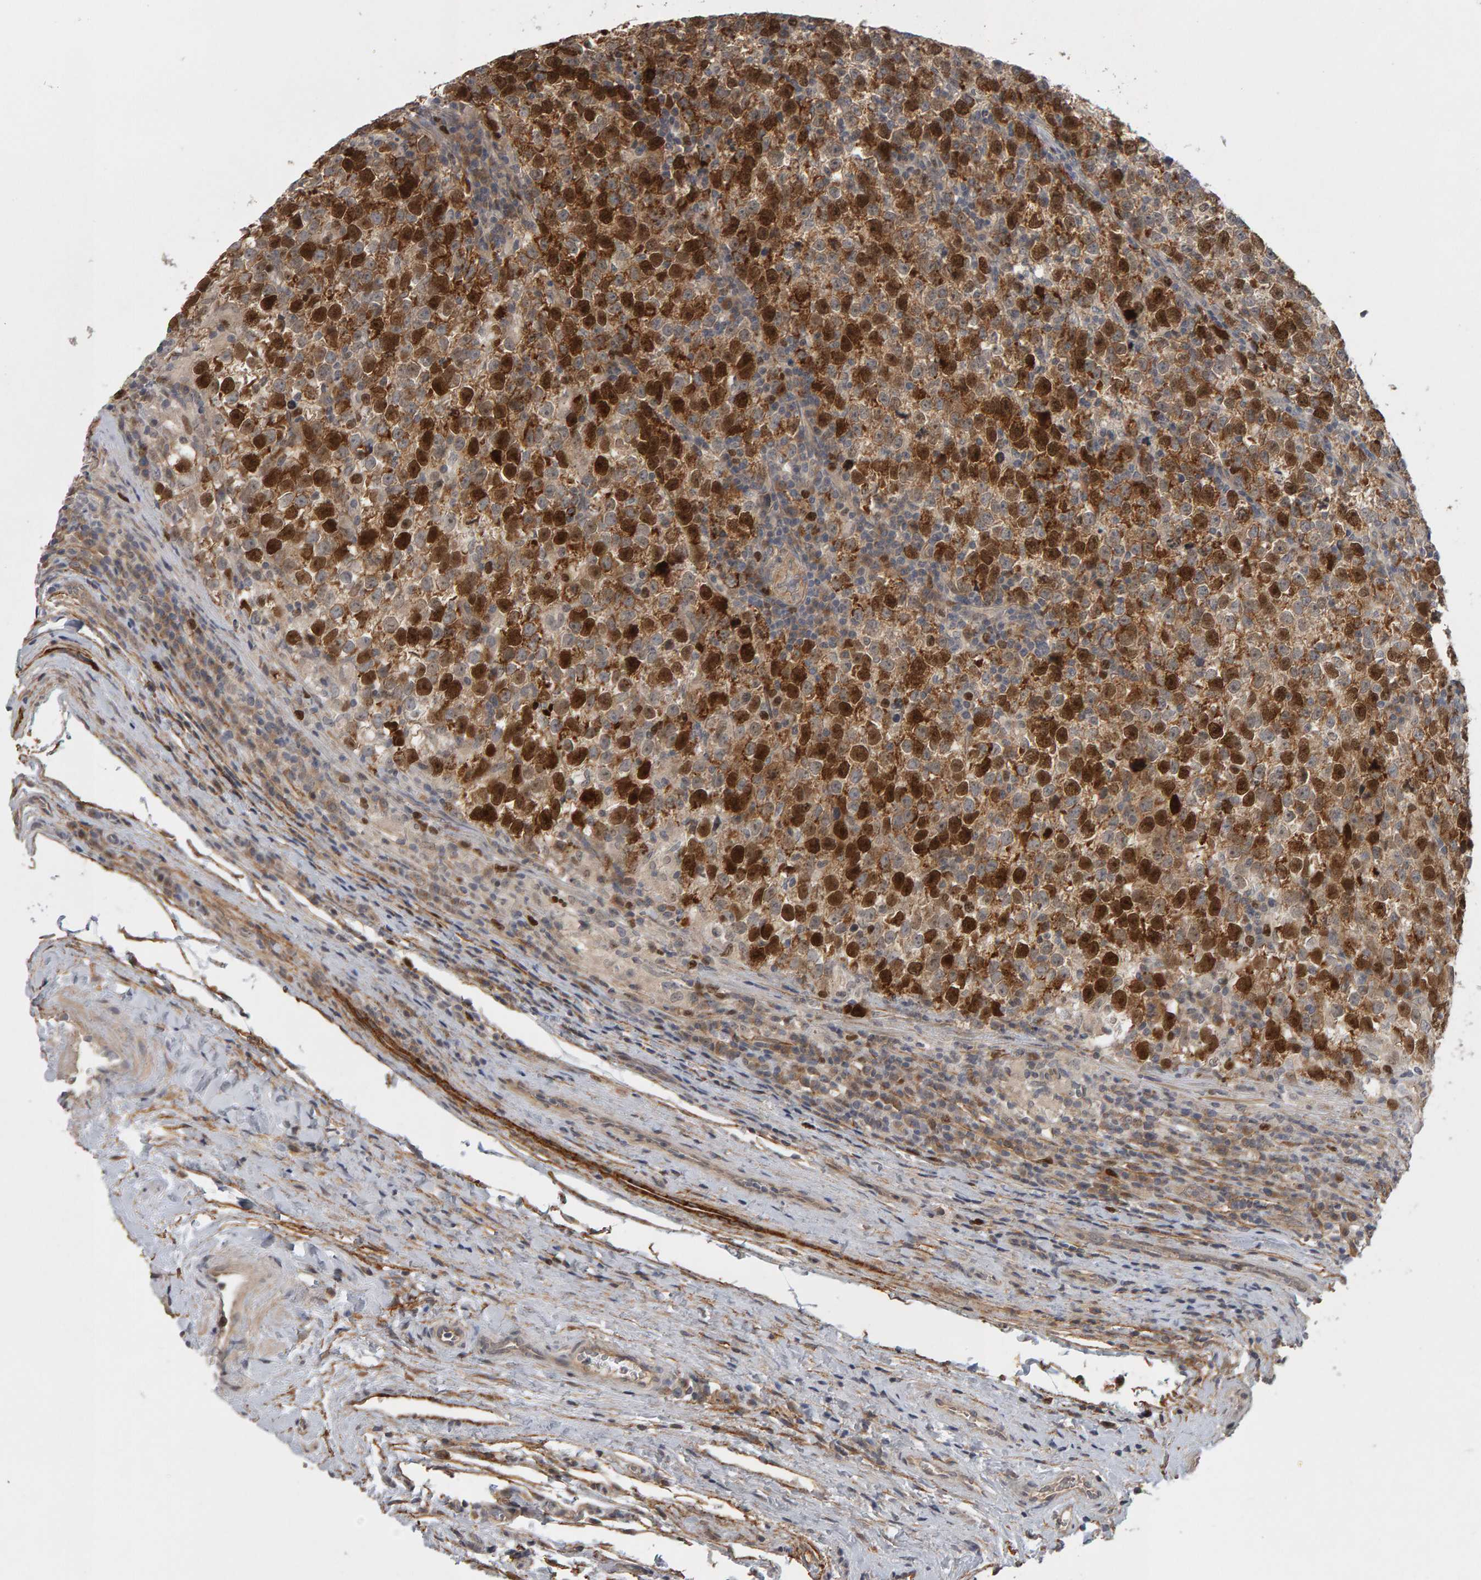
{"staining": {"intensity": "strong", "quantity": ">75%", "location": "cytoplasmic/membranous,nuclear"}, "tissue": "testis cancer", "cell_type": "Tumor cells", "image_type": "cancer", "snomed": [{"axis": "morphology", "description": "Normal tissue, NOS"}, {"axis": "morphology", "description": "Seminoma, NOS"}, {"axis": "topography", "description": "Testis"}], "caption": "A brown stain labels strong cytoplasmic/membranous and nuclear expression of a protein in human testis cancer (seminoma) tumor cells.", "gene": "CDCA5", "patient": {"sex": "male", "age": 43}}